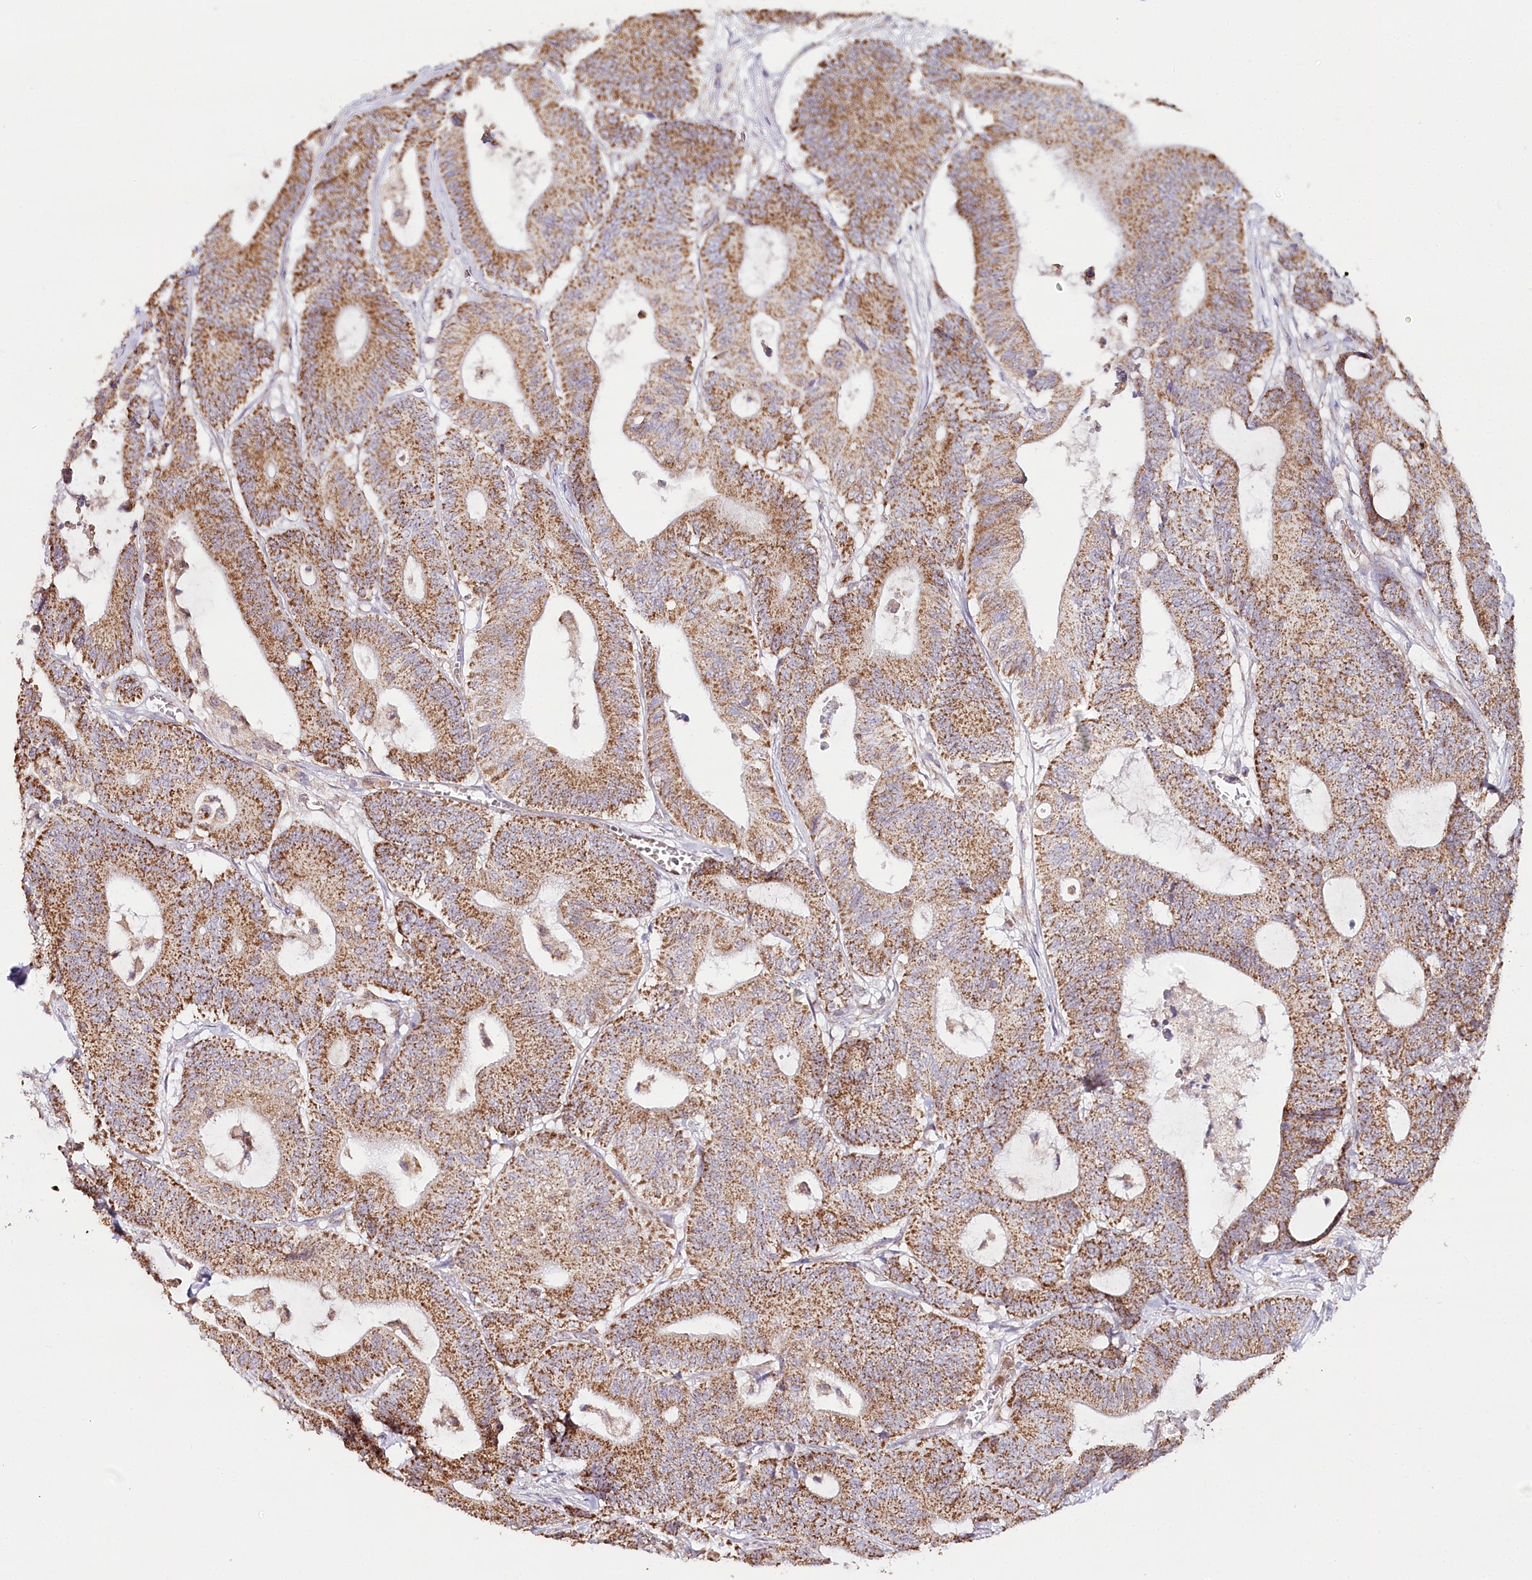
{"staining": {"intensity": "moderate", "quantity": ">75%", "location": "cytoplasmic/membranous"}, "tissue": "colorectal cancer", "cell_type": "Tumor cells", "image_type": "cancer", "snomed": [{"axis": "morphology", "description": "Adenocarcinoma, NOS"}, {"axis": "topography", "description": "Colon"}], "caption": "This histopathology image demonstrates colorectal cancer (adenocarcinoma) stained with immunohistochemistry (IHC) to label a protein in brown. The cytoplasmic/membranous of tumor cells show moderate positivity for the protein. Nuclei are counter-stained blue.", "gene": "MMP25", "patient": {"sex": "female", "age": 84}}